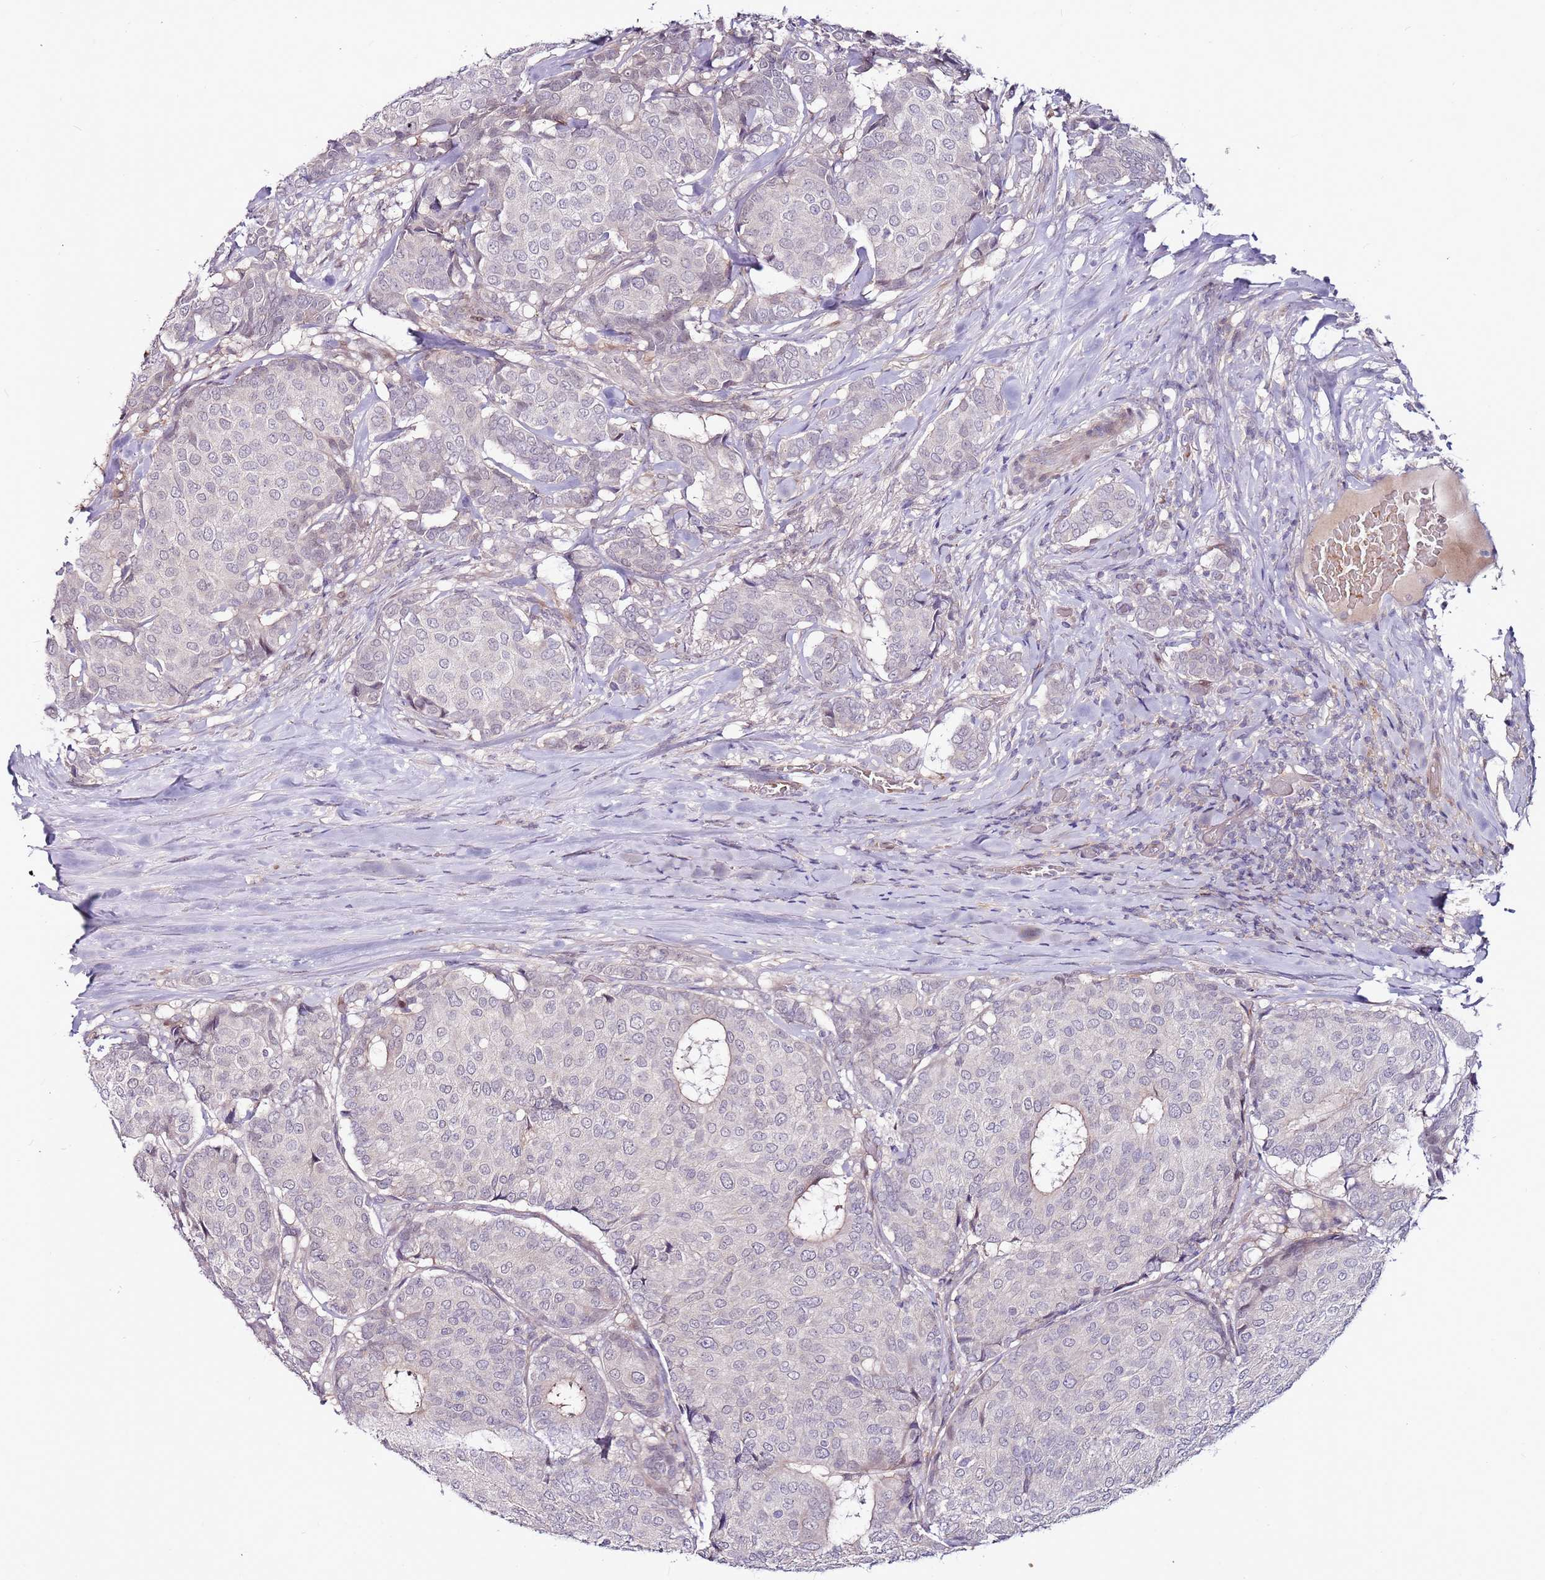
{"staining": {"intensity": "negative", "quantity": "none", "location": "none"}, "tissue": "breast cancer", "cell_type": "Tumor cells", "image_type": "cancer", "snomed": [{"axis": "morphology", "description": "Duct carcinoma"}, {"axis": "topography", "description": "Breast"}], "caption": "Image shows no protein expression in tumor cells of breast infiltrating ductal carcinoma tissue. (Stains: DAB IHC with hematoxylin counter stain, Microscopy: brightfield microscopy at high magnification).", "gene": "MTG2", "patient": {"sex": "female", "age": 75}}